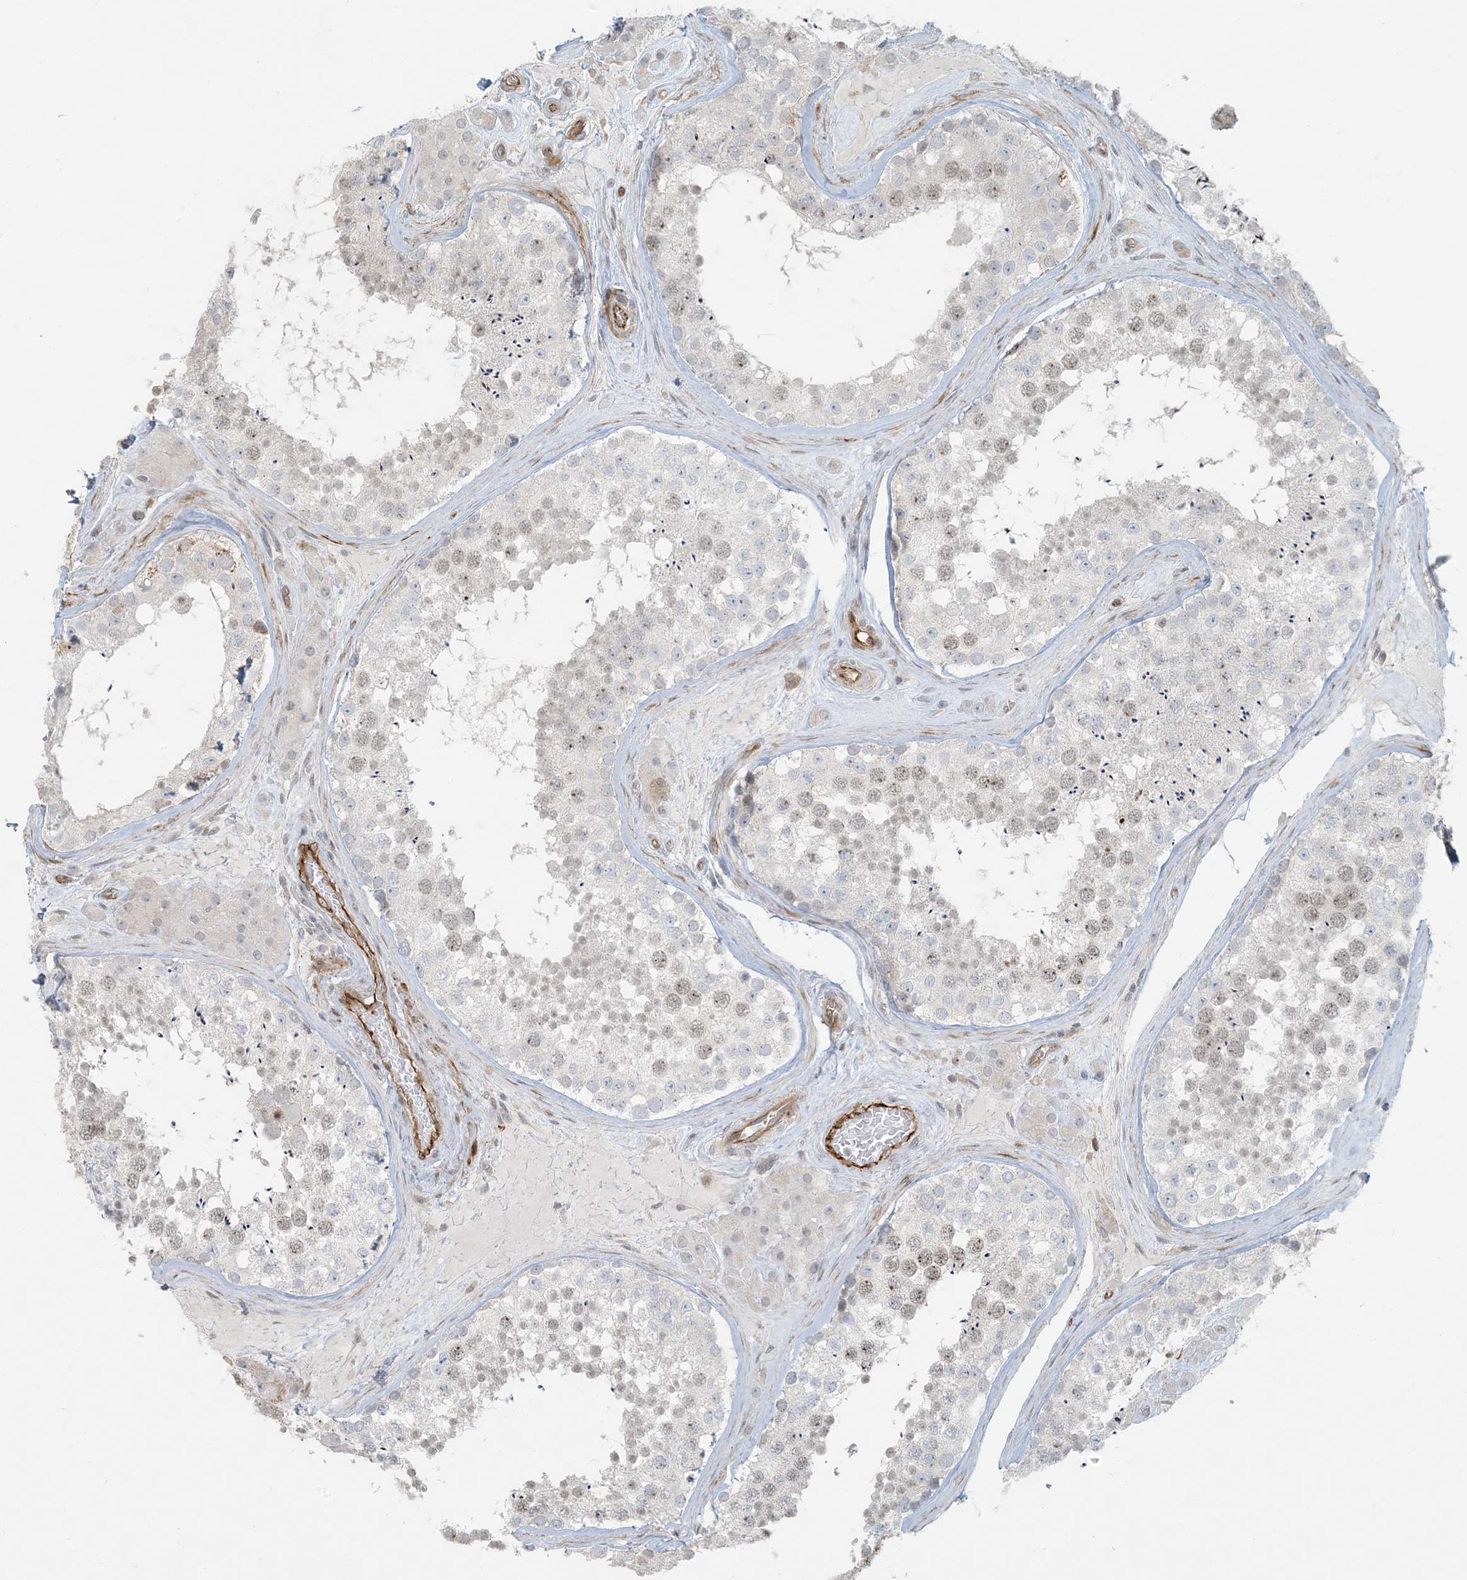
{"staining": {"intensity": "weak", "quantity": "25%-75%", "location": "nuclear"}, "tissue": "testis", "cell_type": "Cells in seminiferous ducts", "image_type": "normal", "snomed": [{"axis": "morphology", "description": "Normal tissue, NOS"}, {"axis": "topography", "description": "Testis"}], "caption": "Human testis stained for a protein (brown) displays weak nuclear positive expression in about 25%-75% of cells in seminiferous ducts.", "gene": "BCORL1", "patient": {"sex": "male", "age": 46}}